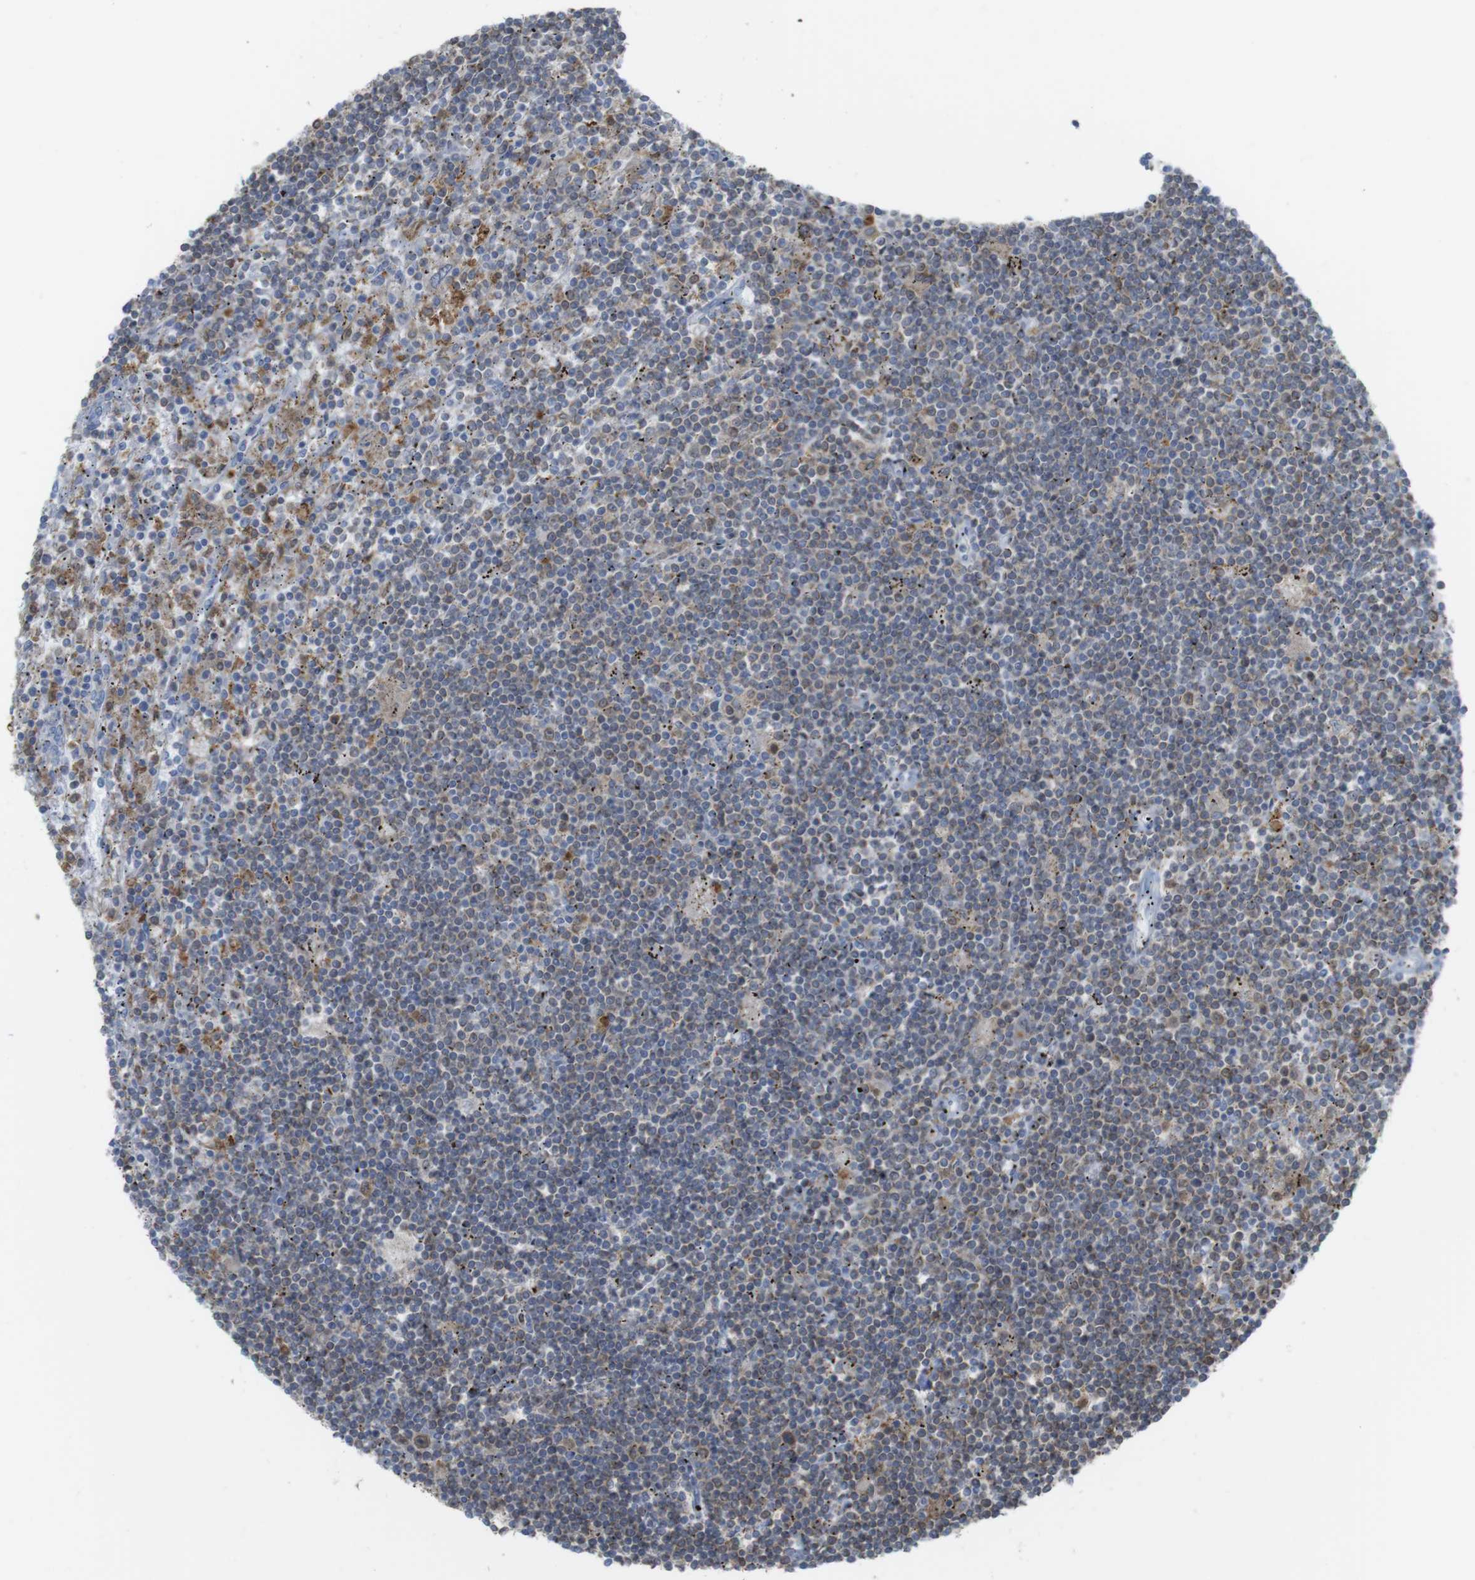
{"staining": {"intensity": "weak", "quantity": ">75%", "location": "cytoplasmic/membranous"}, "tissue": "lymphoma", "cell_type": "Tumor cells", "image_type": "cancer", "snomed": [{"axis": "morphology", "description": "Malignant lymphoma, non-Hodgkin's type, Low grade"}, {"axis": "topography", "description": "Spleen"}], "caption": "Immunohistochemistry (DAB) staining of human low-grade malignant lymphoma, non-Hodgkin's type displays weak cytoplasmic/membranous protein expression in about >75% of tumor cells.", "gene": "PRKCD", "patient": {"sex": "male", "age": 76}}